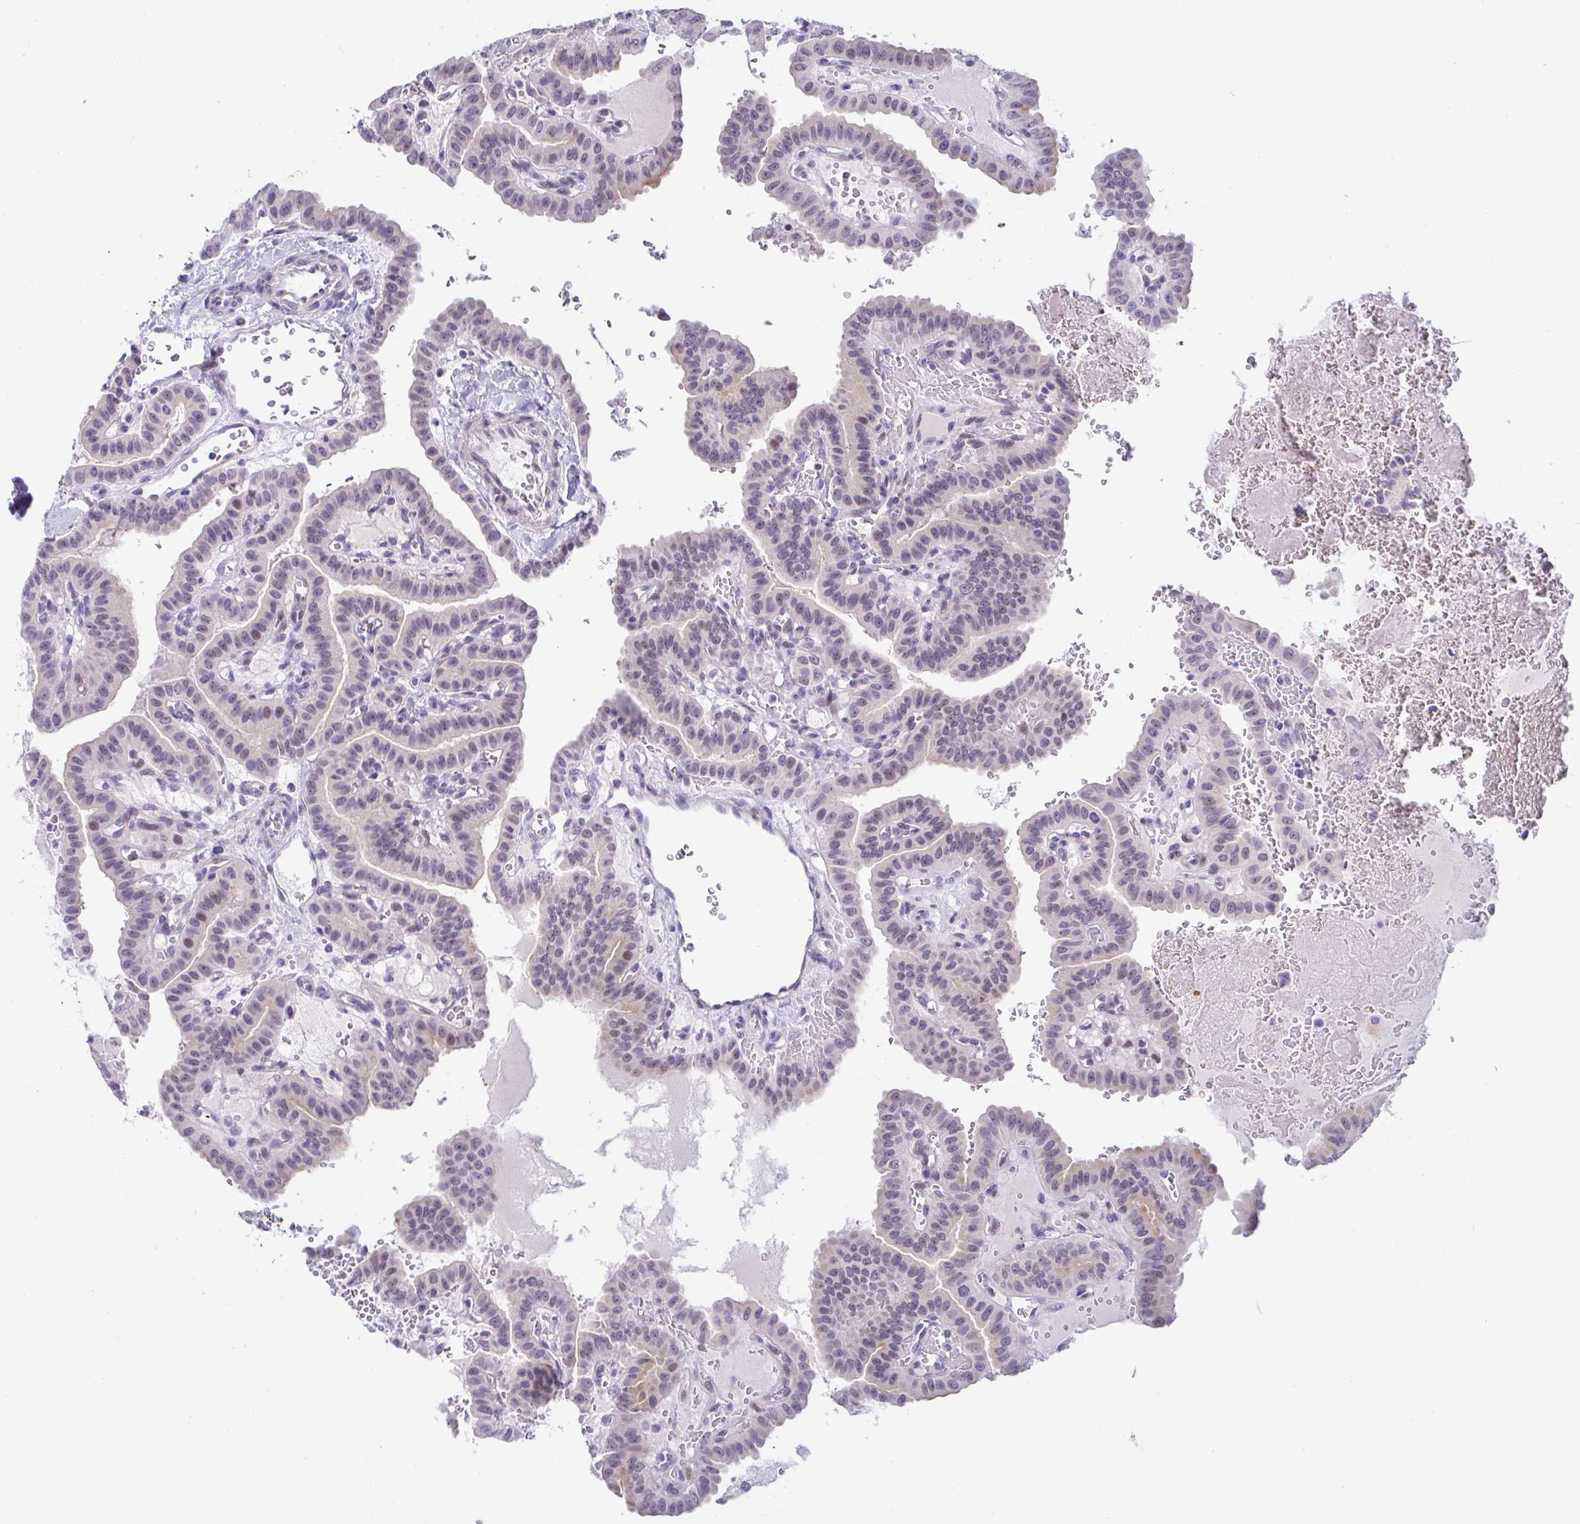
{"staining": {"intensity": "moderate", "quantity": "<25%", "location": "nuclear"}, "tissue": "thyroid cancer", "cell_type": "Tumor cells", "image_type": "cancer", "snomed": [{"axis": "morphology", "description": "Papillary adenocarcinoma, NOS"}, {"axis": "topography", "description": "Thyroid gland"}], "caption": "The immunohistochemical stain shows moderate nuclear staining in tumor cells of thyroid cancer (papillary adenocarcinoma) tissue.", "gene": "USP35", "patient": {"sex": "male", "age": 87}}